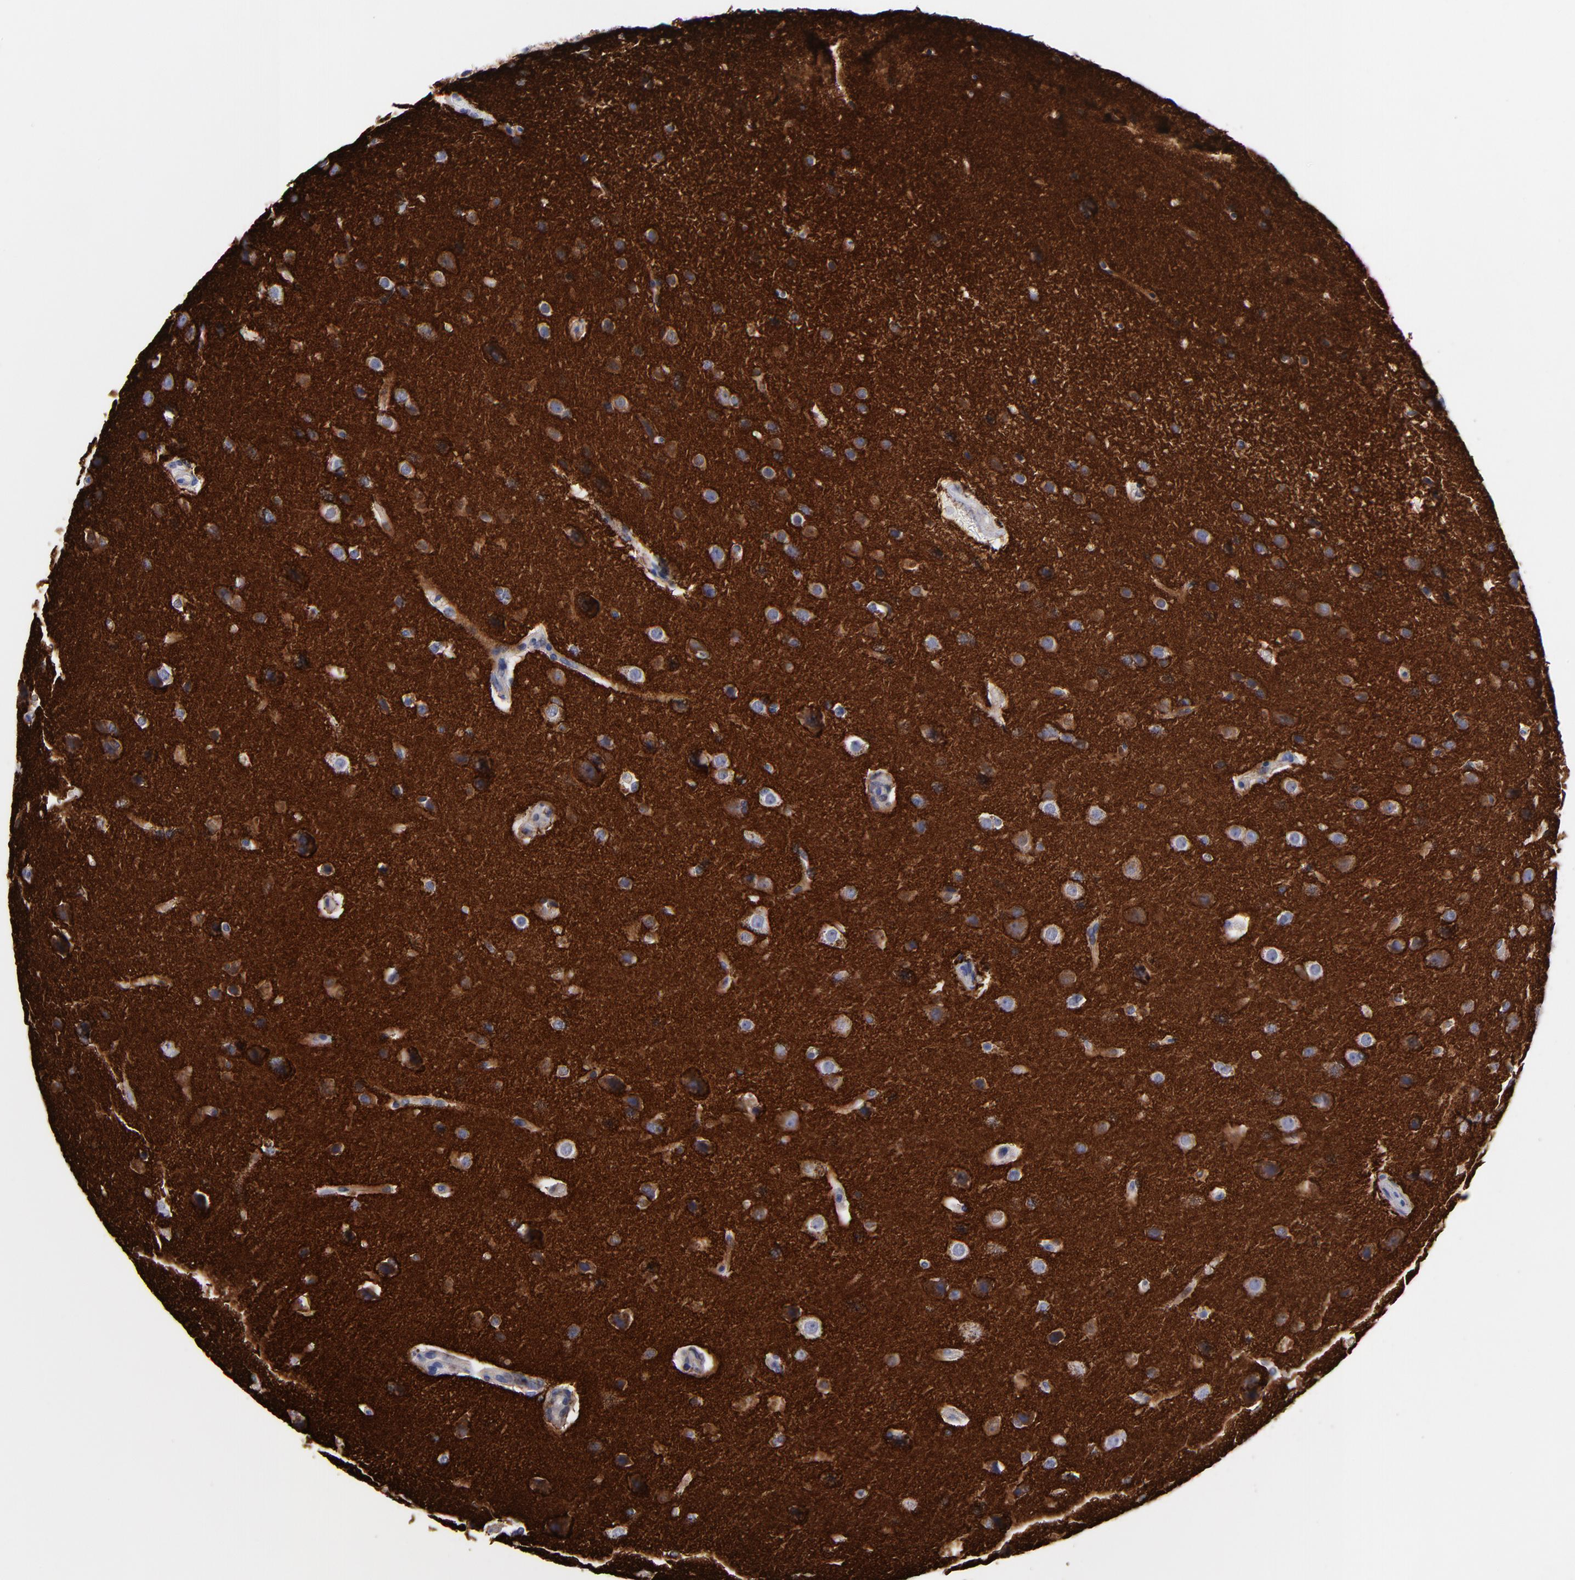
{"staining": {"intensity": "negative", "quantity": "none", "location": "none"}, "tissue": "glioma", "cell_type": "Tumor cells", "image_type": "cancer", "snomed": [{"axis": "morphology", "description": "Glioma, malignant, Low grade"}, {"axis": "topography", "description": "Cerebral cortex"}], "caption": "Glioma stained for a protein using immunohistochemistry displays no expression tumor cells.", "gene": "CADM3", "patient": {"sex": "female", "age": 47}}